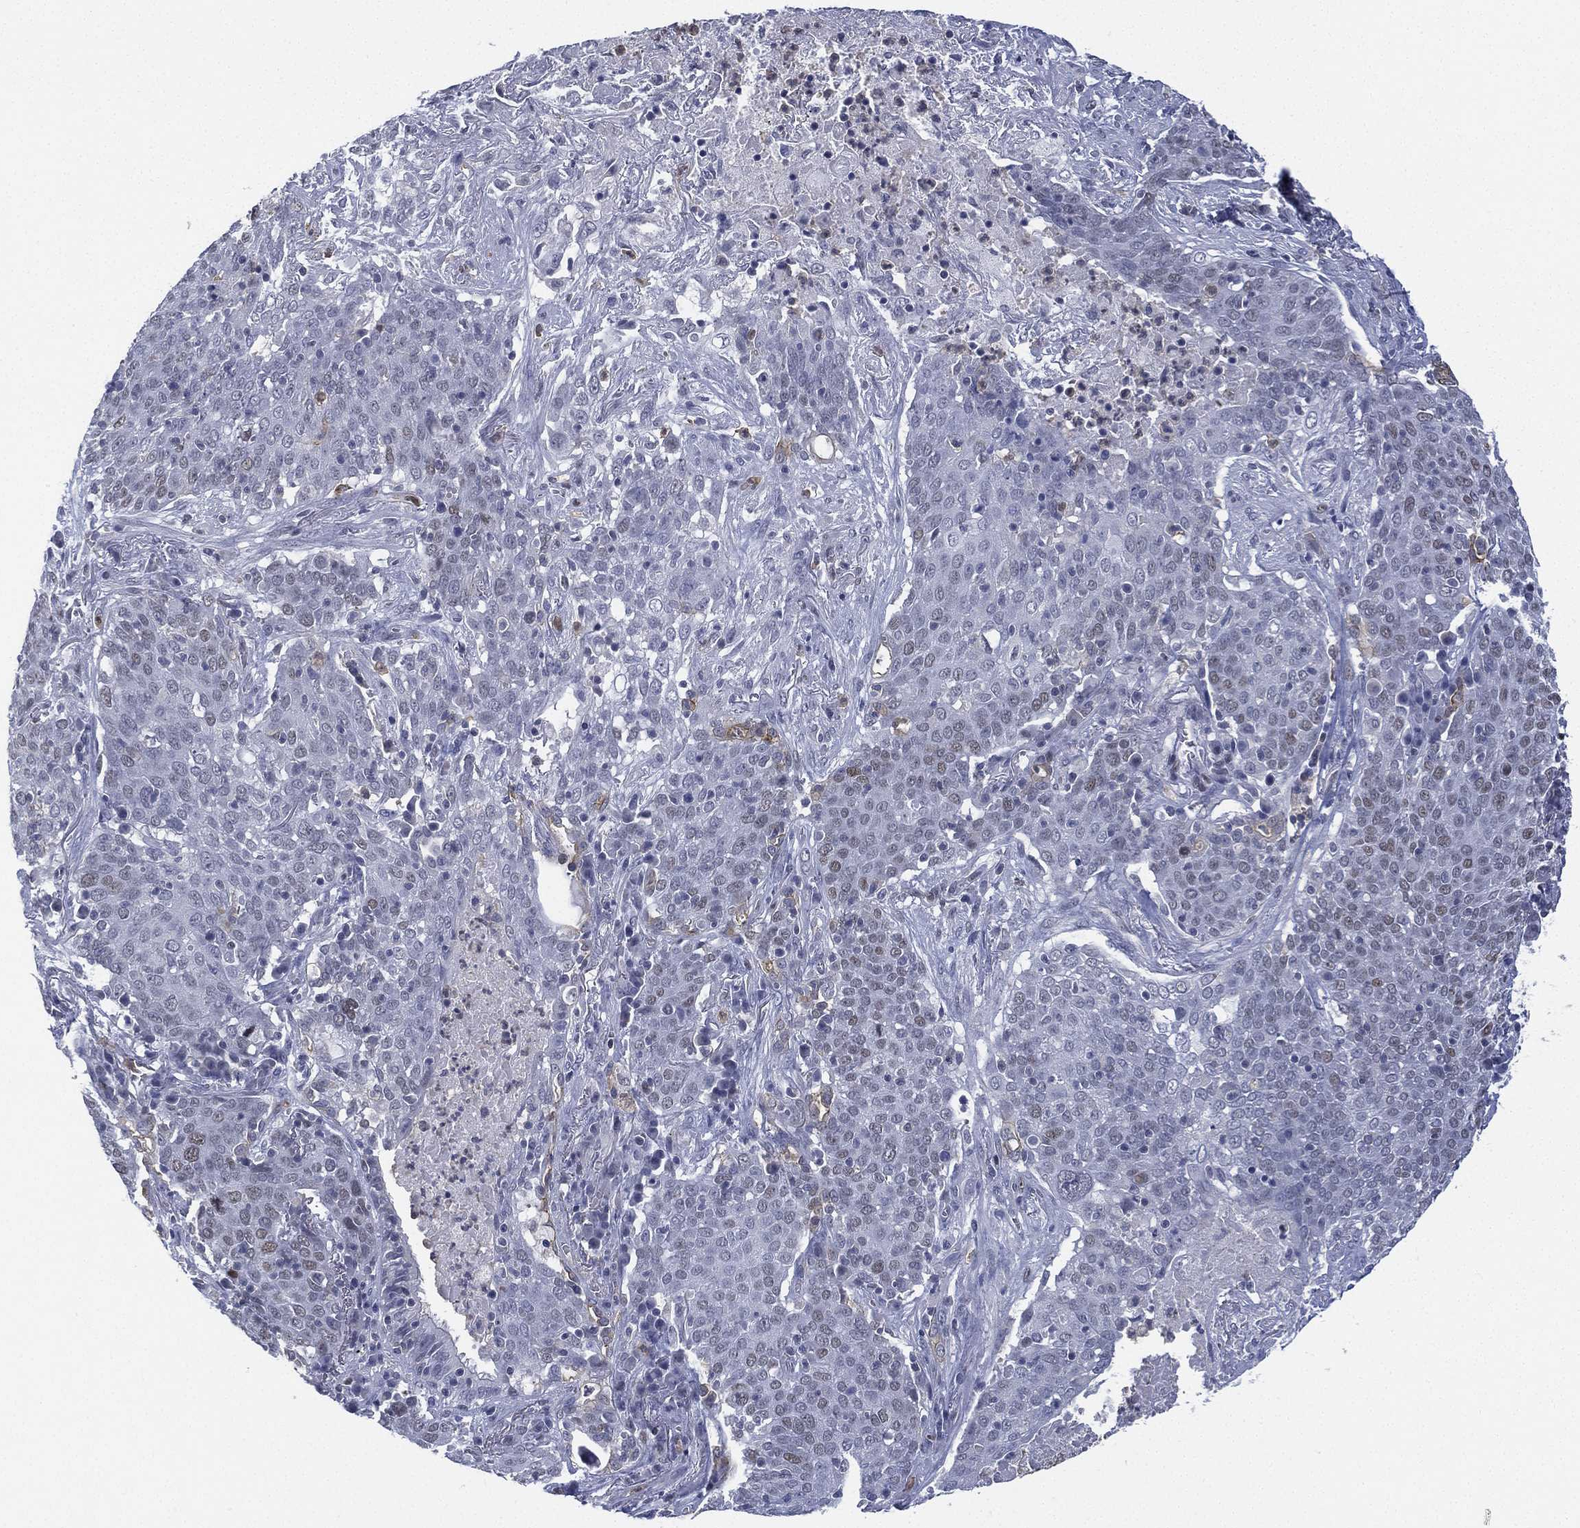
{"staining": {"intensity": "weak", "quantity": "<25%", "location": "nuclear"}, "tissue": "lung cancer", "cell_type": "Tumor cells", "image_type": "cancer", "snomed": [{"axis": "morphology", "description": "Squamous cell carcinoma, NOS"}, {"axis": "topography", "description": "Lung"}], "caption": "Lung cancer (squamous cell carcinoma) was stained to show a protein in brown. There is no significant staining in tumor cells.", "gene": "ZNF711", "patient": {"sex": "male", "age": 82}}